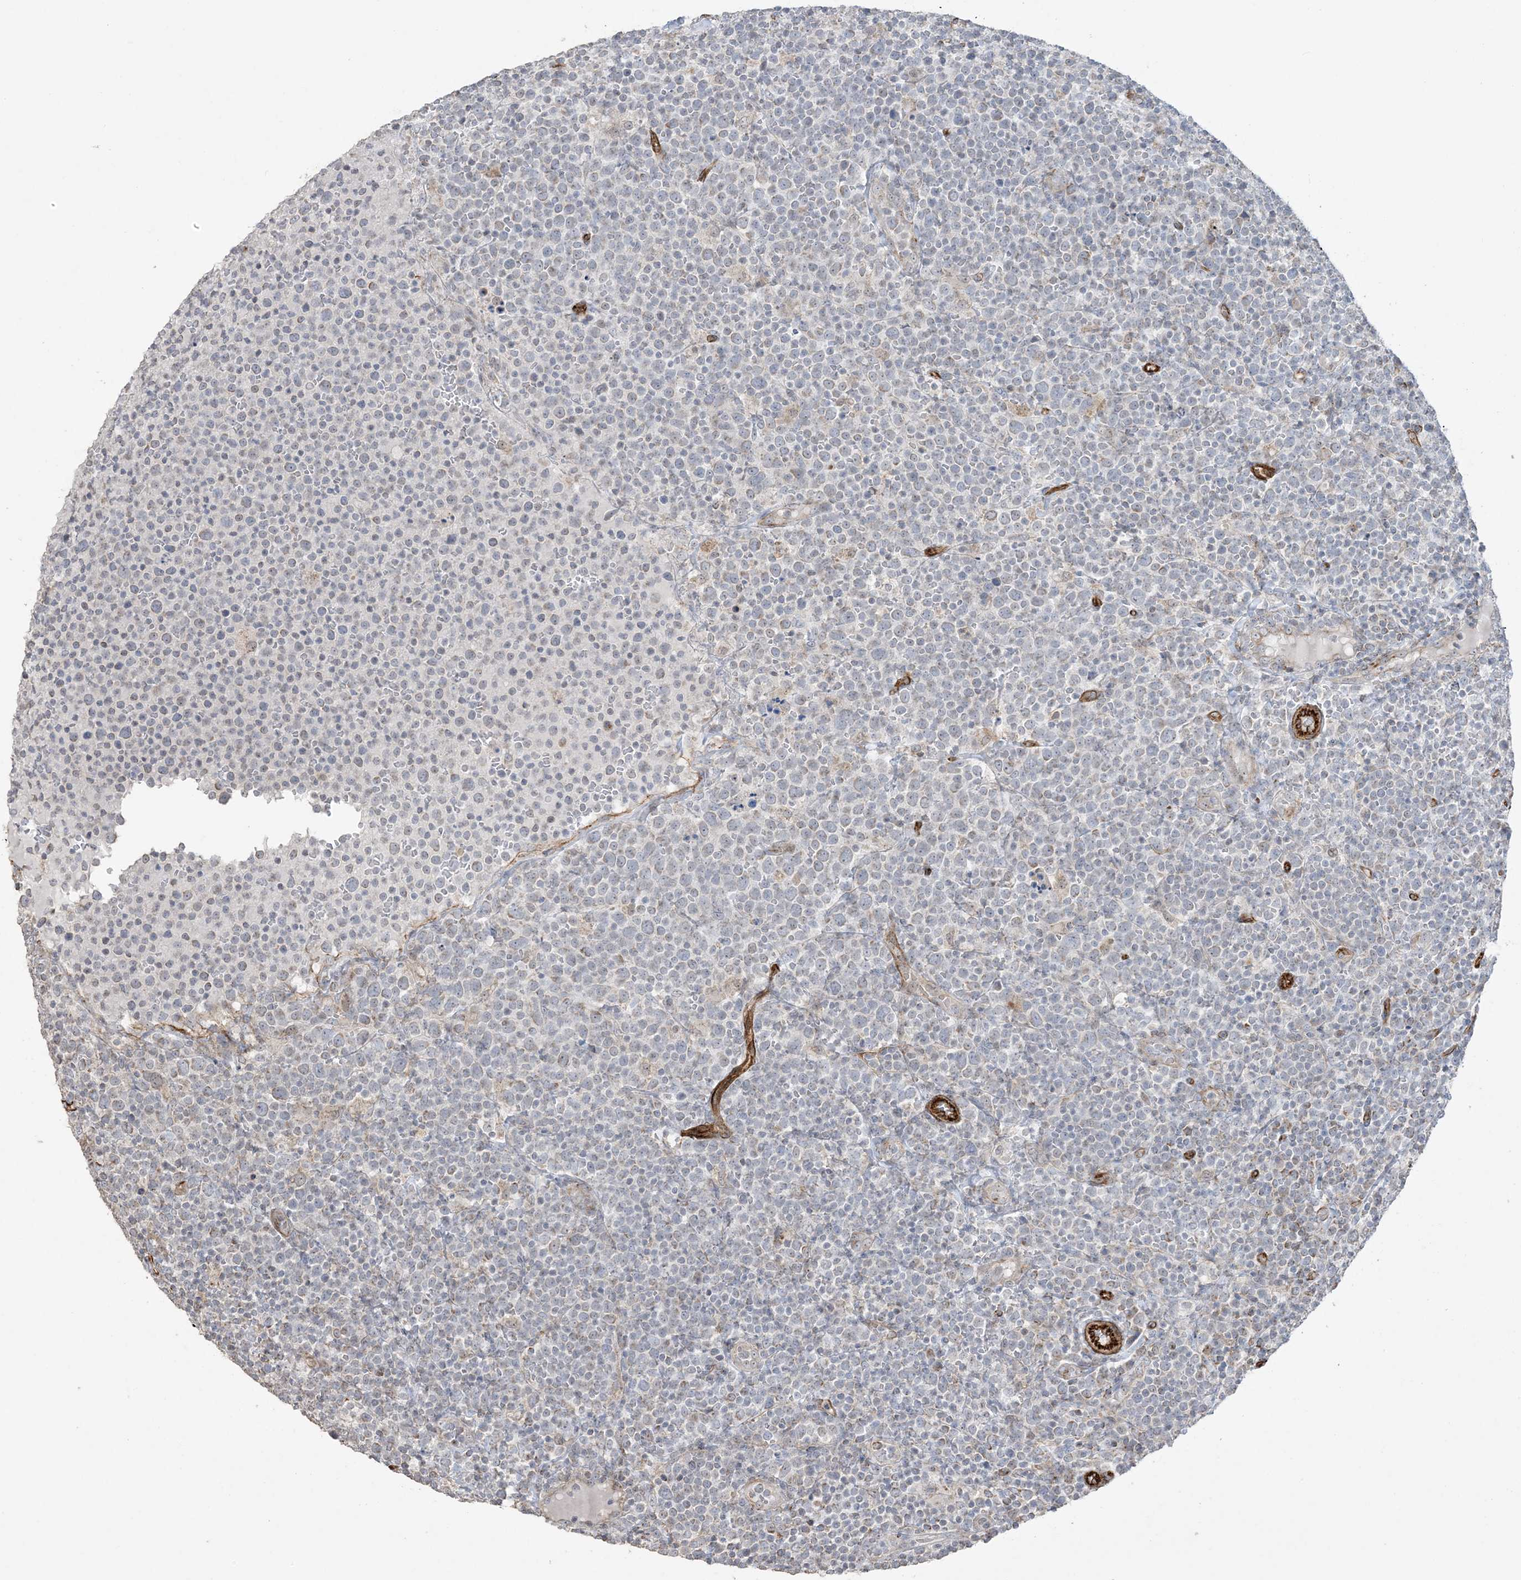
{"staining": {"intensity": "moderate", "quantity": "<25%", "location": "cytoplasmic/membranous"}, "tissue": "lymphoma", "cell_type": "Tumor cells", "image_type": "cancer", "snomed": [{"axis": "morphology", "description": "Malignant lymphoma, non-Hodgkin's type, High grade"}, {"axis": "topography", "description": "Lymph node"}], "caption": "Lymphoma stained with a brown dye reveals moderate cytoplasmic/membranous positive expression in approximately <25% of tumor cells.", "gene": "AGA", "patient": {"sex": "male", "age": 61}}